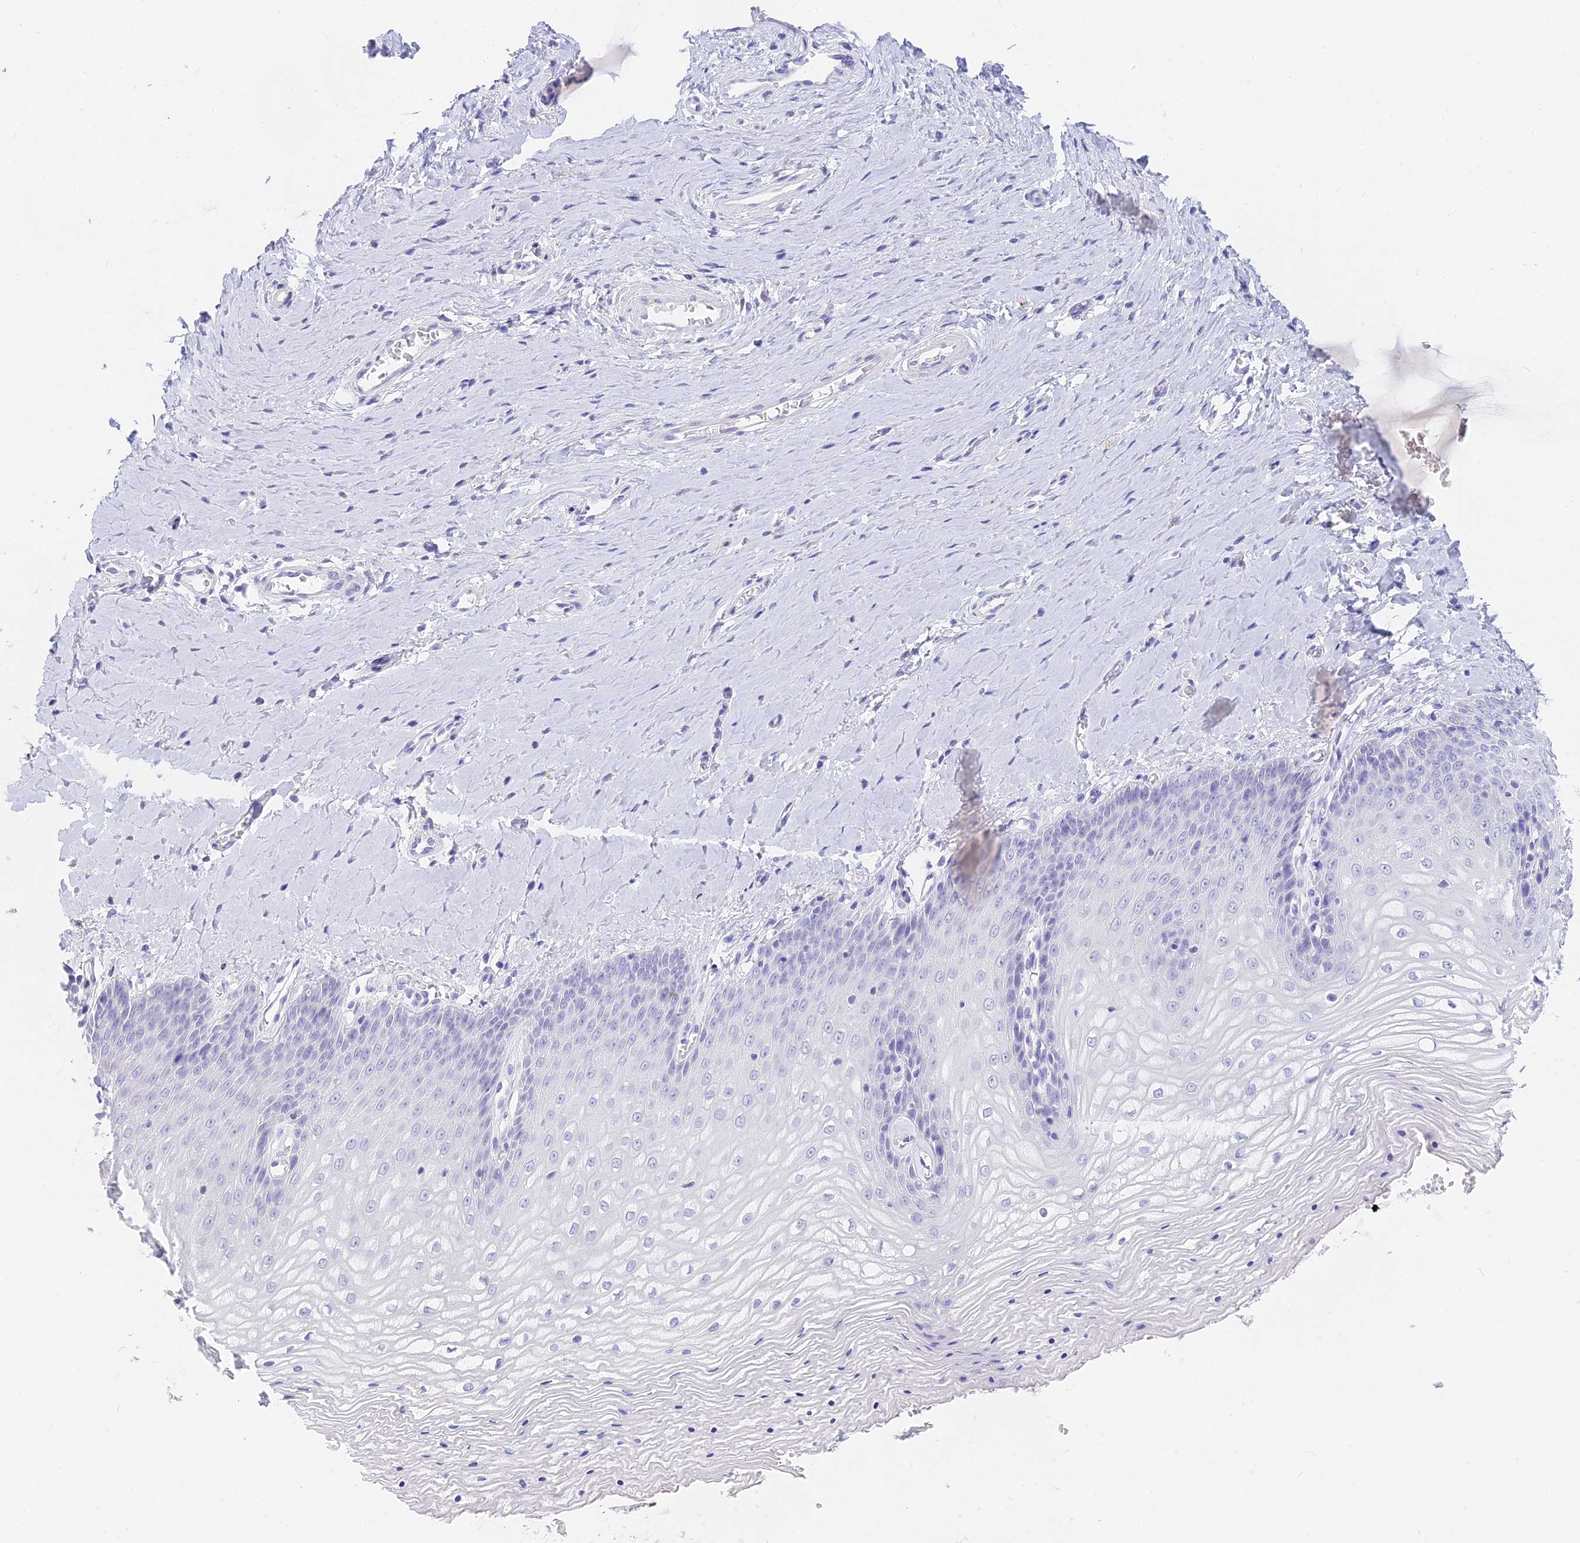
{"staining": {"intensity": "negative", "quantity": "none", "location": "none"}, "tissue": "vagina", "cell_type": "Squamous epithelial cells", "image_type": "normal", "snomed": [{"axis": "morphology", "description": "Normal tissue, NOS"}, {"axis": "topography", "description": "Vagina"}], "caption": "The micrograph exhibits no significant positivity in squamous epithelial cells of vagina. (Stains: DAB (3,3'-diaminobenzidine) IHC with hematoxylin counter stain, Microscopy: brightfield microscopy at high magnification).", "gene": "SLC36A2", "patient": {"sex": "female", "age": 65}}